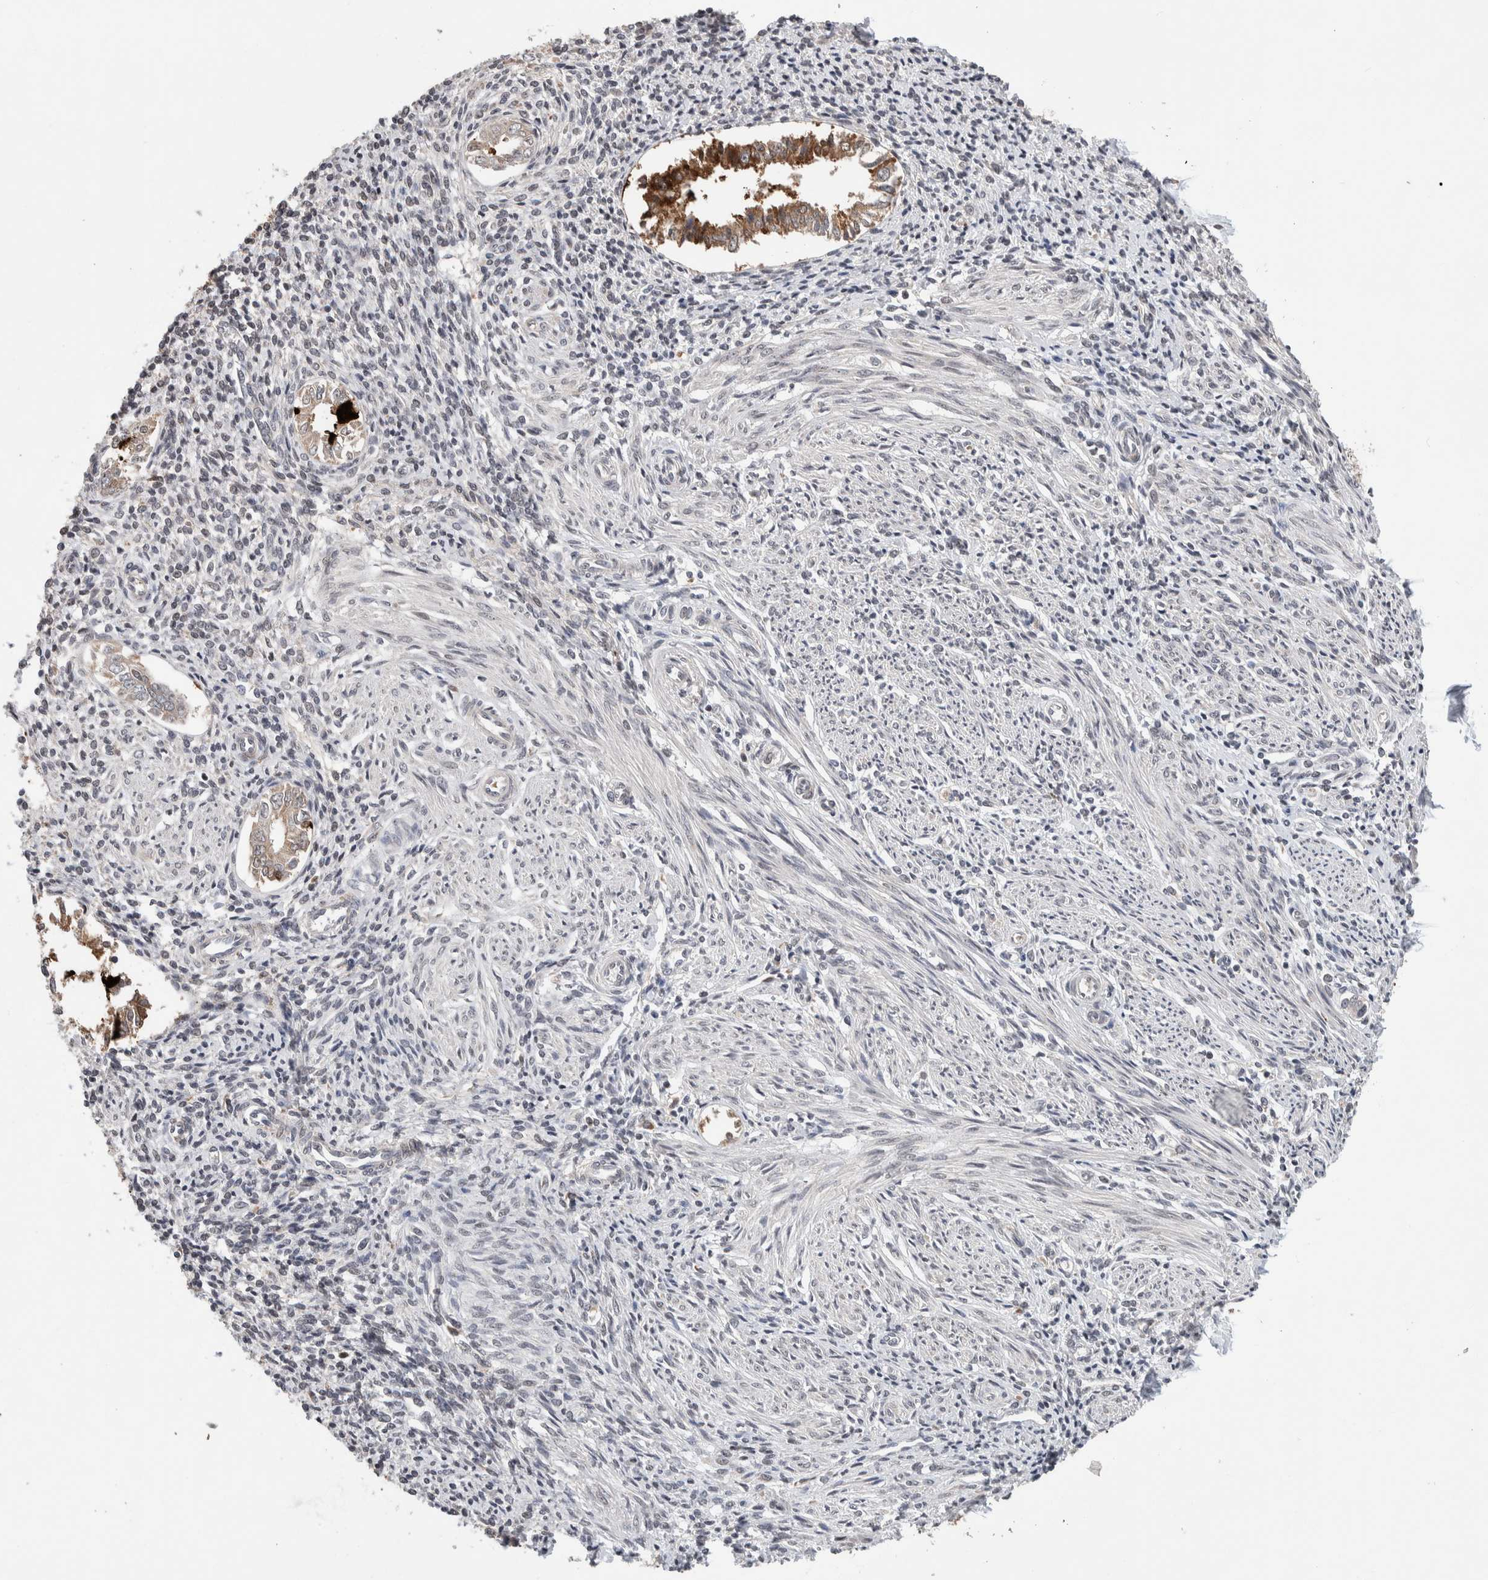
{"staining": {"intensity": "weak", "quantity": "25%-75%", "location": "cytoplasmic/membranous,nuclear"}, "tissue": "endometrium", "cell_type": "Cells in endometrial stroma", "image_type": "normal", "snomed": [{"axis": "morphology", "description": "Normal tissue, NOS"}, {"axis": "topography", "description": "Endometrium"}], "caption": "Endometrium stained with immunohistochemistry displays weak cytoplasmic/membranous,nuclear expression in about 25%-75% of cells in endometrial stroma. (DAB IHC with brightfield microscopy, high magnification).", "gene": "KCNK1", "patient": {"sex": "female", "age": 66}}